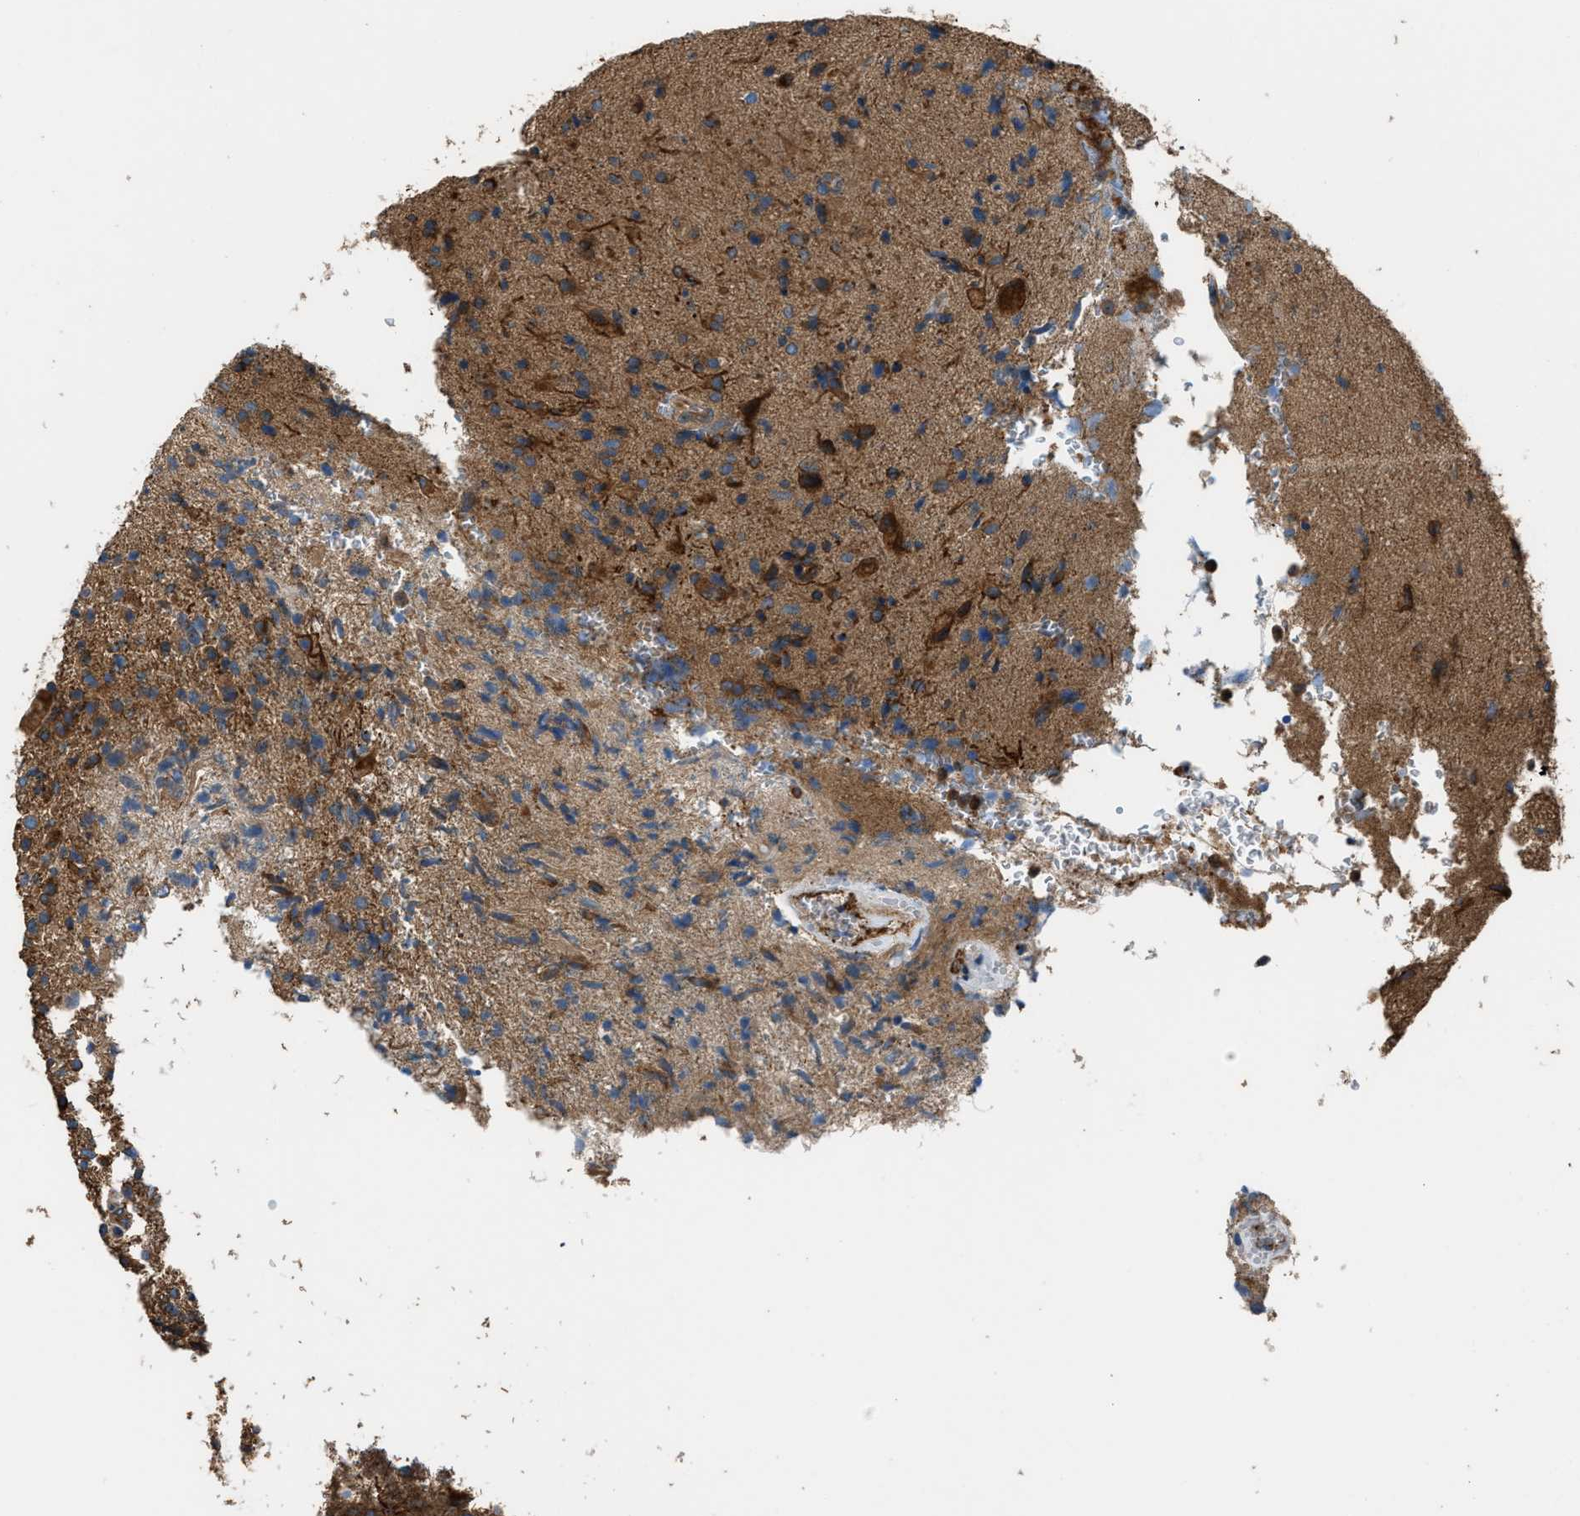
{"staining": {"intensity": "moderate", "quantity": ">75%", "location": "cytoplasmic/membranous"}, "tissue": "glioma", "cell_type": "Tumor cells", "image_type": "cancer", "snomed": [{"axis": "morphology", "description": "Glioma, malignant, High grade"}, {"axis": "topography", "description": "Brain"}], "caption": "Immunohistochemical staining of human malignant glioma (high-grade) demonstrates moderate cytoplasmic/membranous protein expression in approximately >75% of tumor cells. (Brightfield microscopy of DAB IHC at high magnification).", "gene": "TRPC1", "patient": {"sex": "male", "age": 72}}